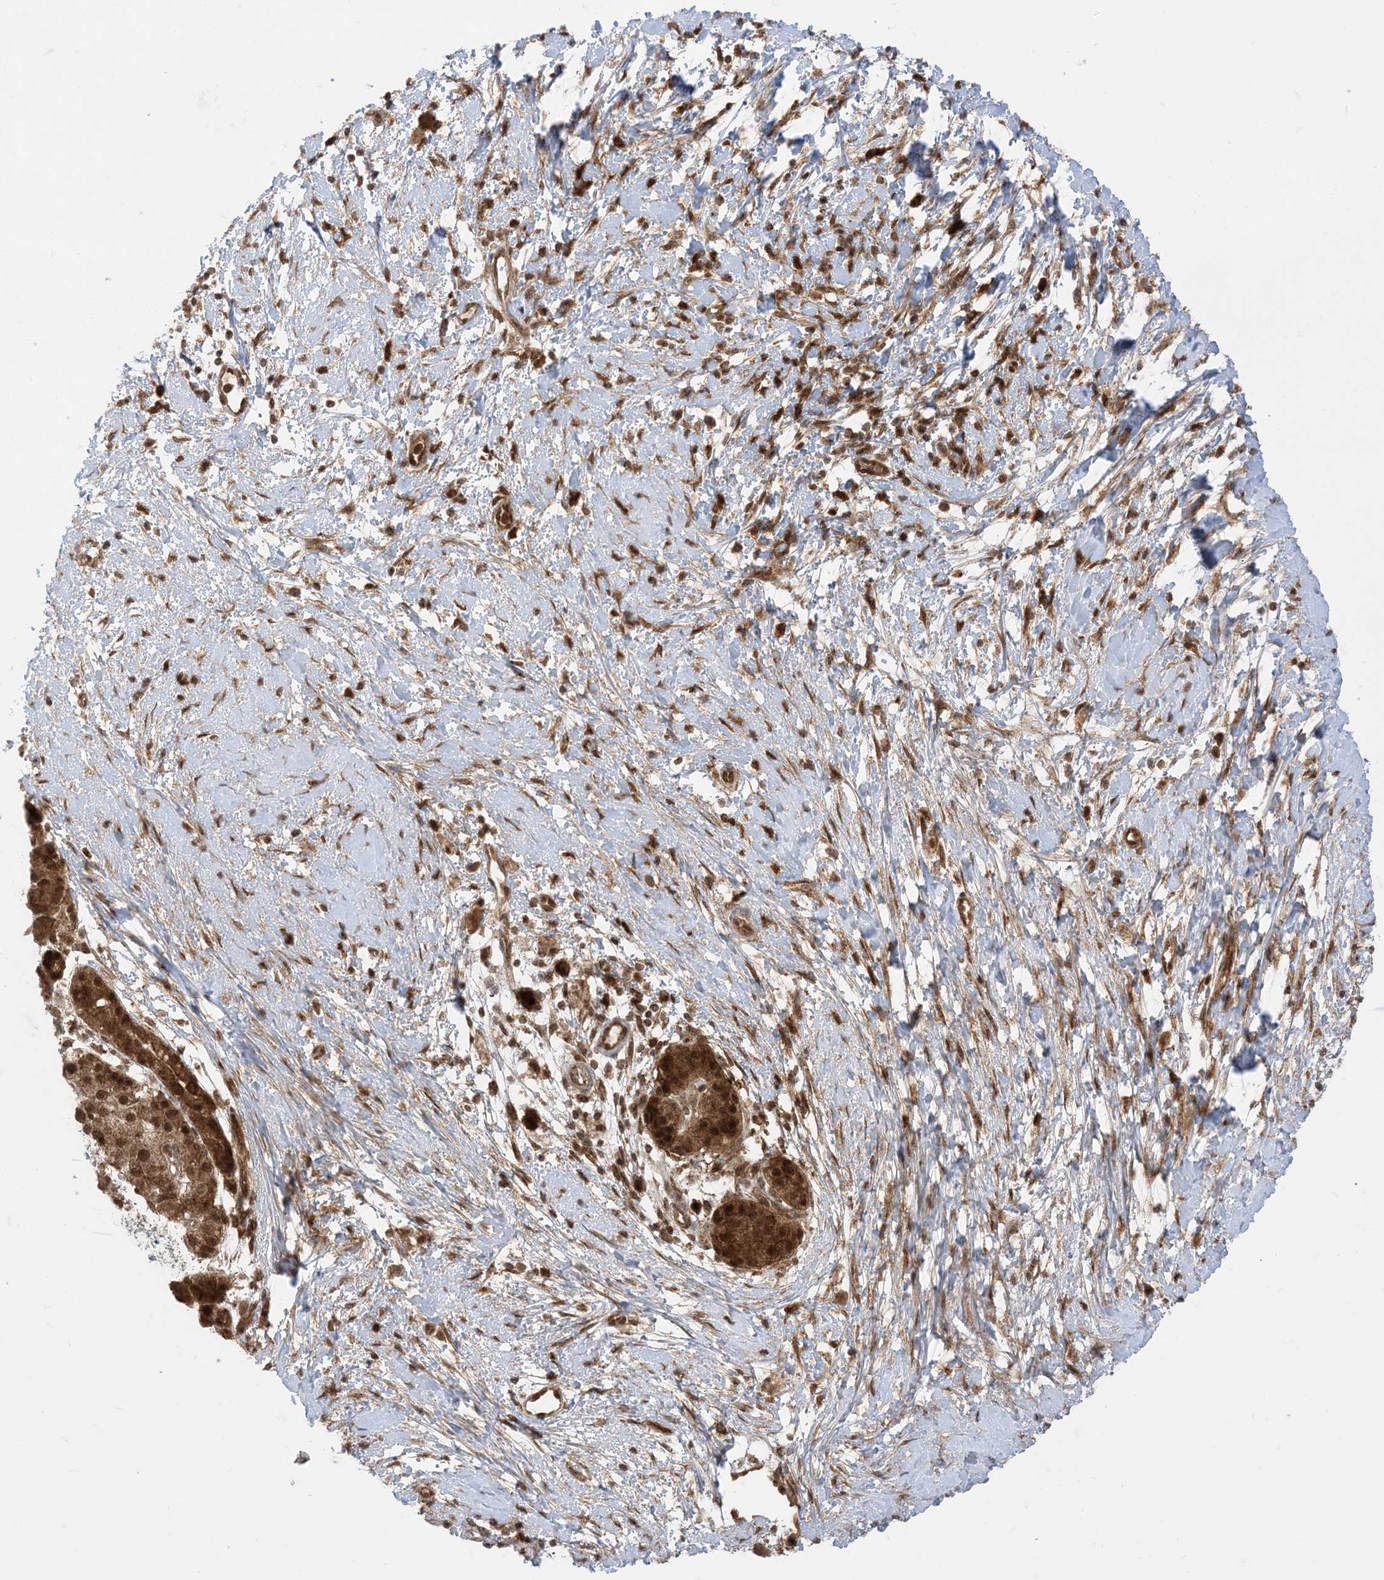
{"staining": {"intensity": "moderate", "quantity": ">75%", "location": "cytoplasmic/membranous,nuclear"}, "tissue": "pancreatic cancer", "cell_type": "Tumor cells", "image_type": "cancer", "snomed": [{"axis": "morphology", "description": "Adenocarcinoma, NOS"}, {"axis": "topography", "description": "Pancreas"}], "caption": "Immunohistochemical staining of human adenocarcinoma (pancreatic) demonstrates medium levels of moderate cytoplasmic/membranous and nuclear expression in about >75% of tumor cells.", "gene": "PTPA", "patient": {"sex": "male", "age": 66}}